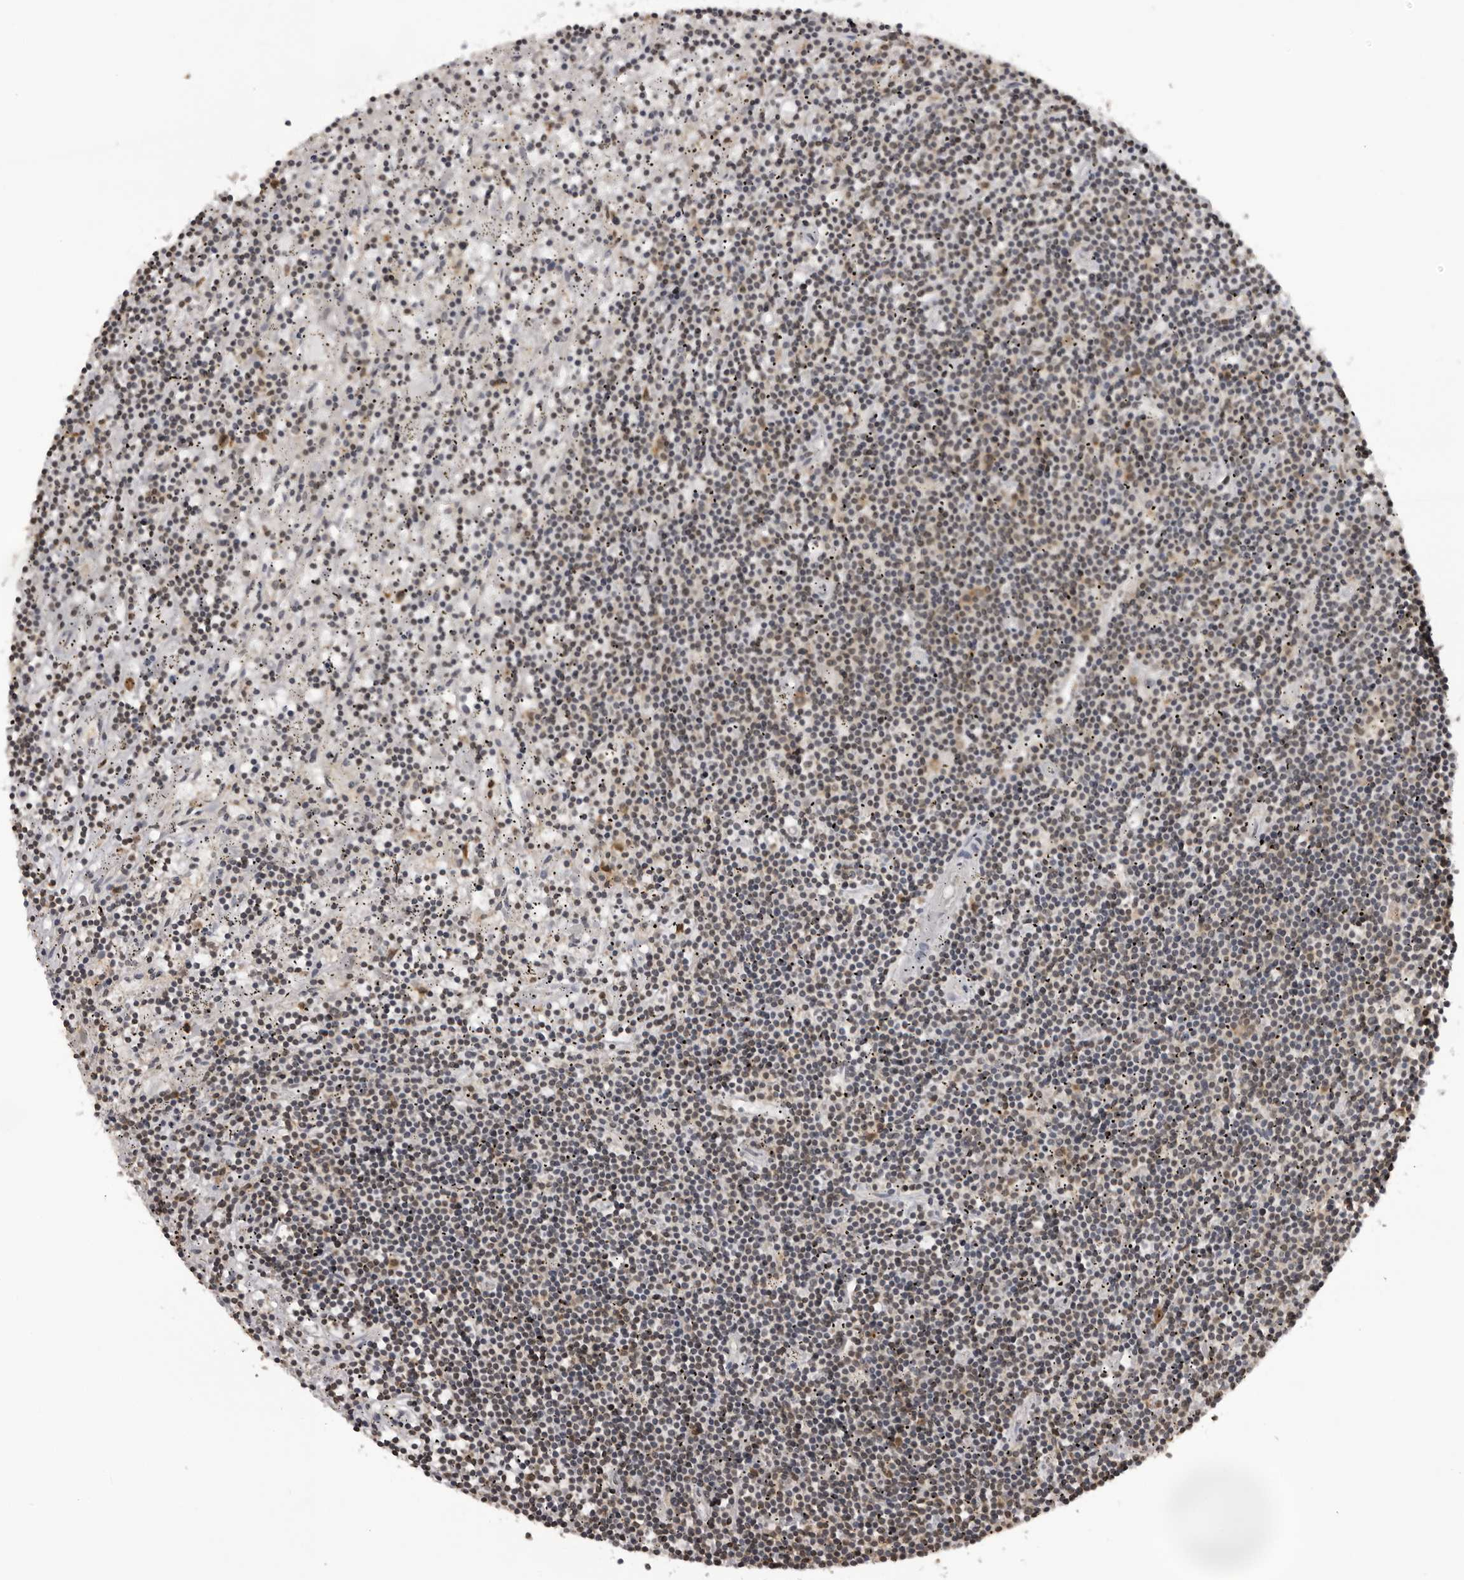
{"staining": {"intensity": "weak", "quantity": "<25%", "location": "cytoplasmic/membranous"}, "tissue": "lymphoma", "cell_type": "Tumor cells", "image_type": "cancer", "snomed": [{"axis": "morphology", "description": "Malignant lymphoma, non-Hodgkin's type, Low grade"}, {"axis": "topography", "description": "Spleen"}], "caption": "The immunohistochemistry image has no significant expression in tumor cells of low-grade malignant lymphoma, non-Hodgkin's type tissue.", "gene": "PDCL3", "patient": {"sex": "male", "age": 76}}